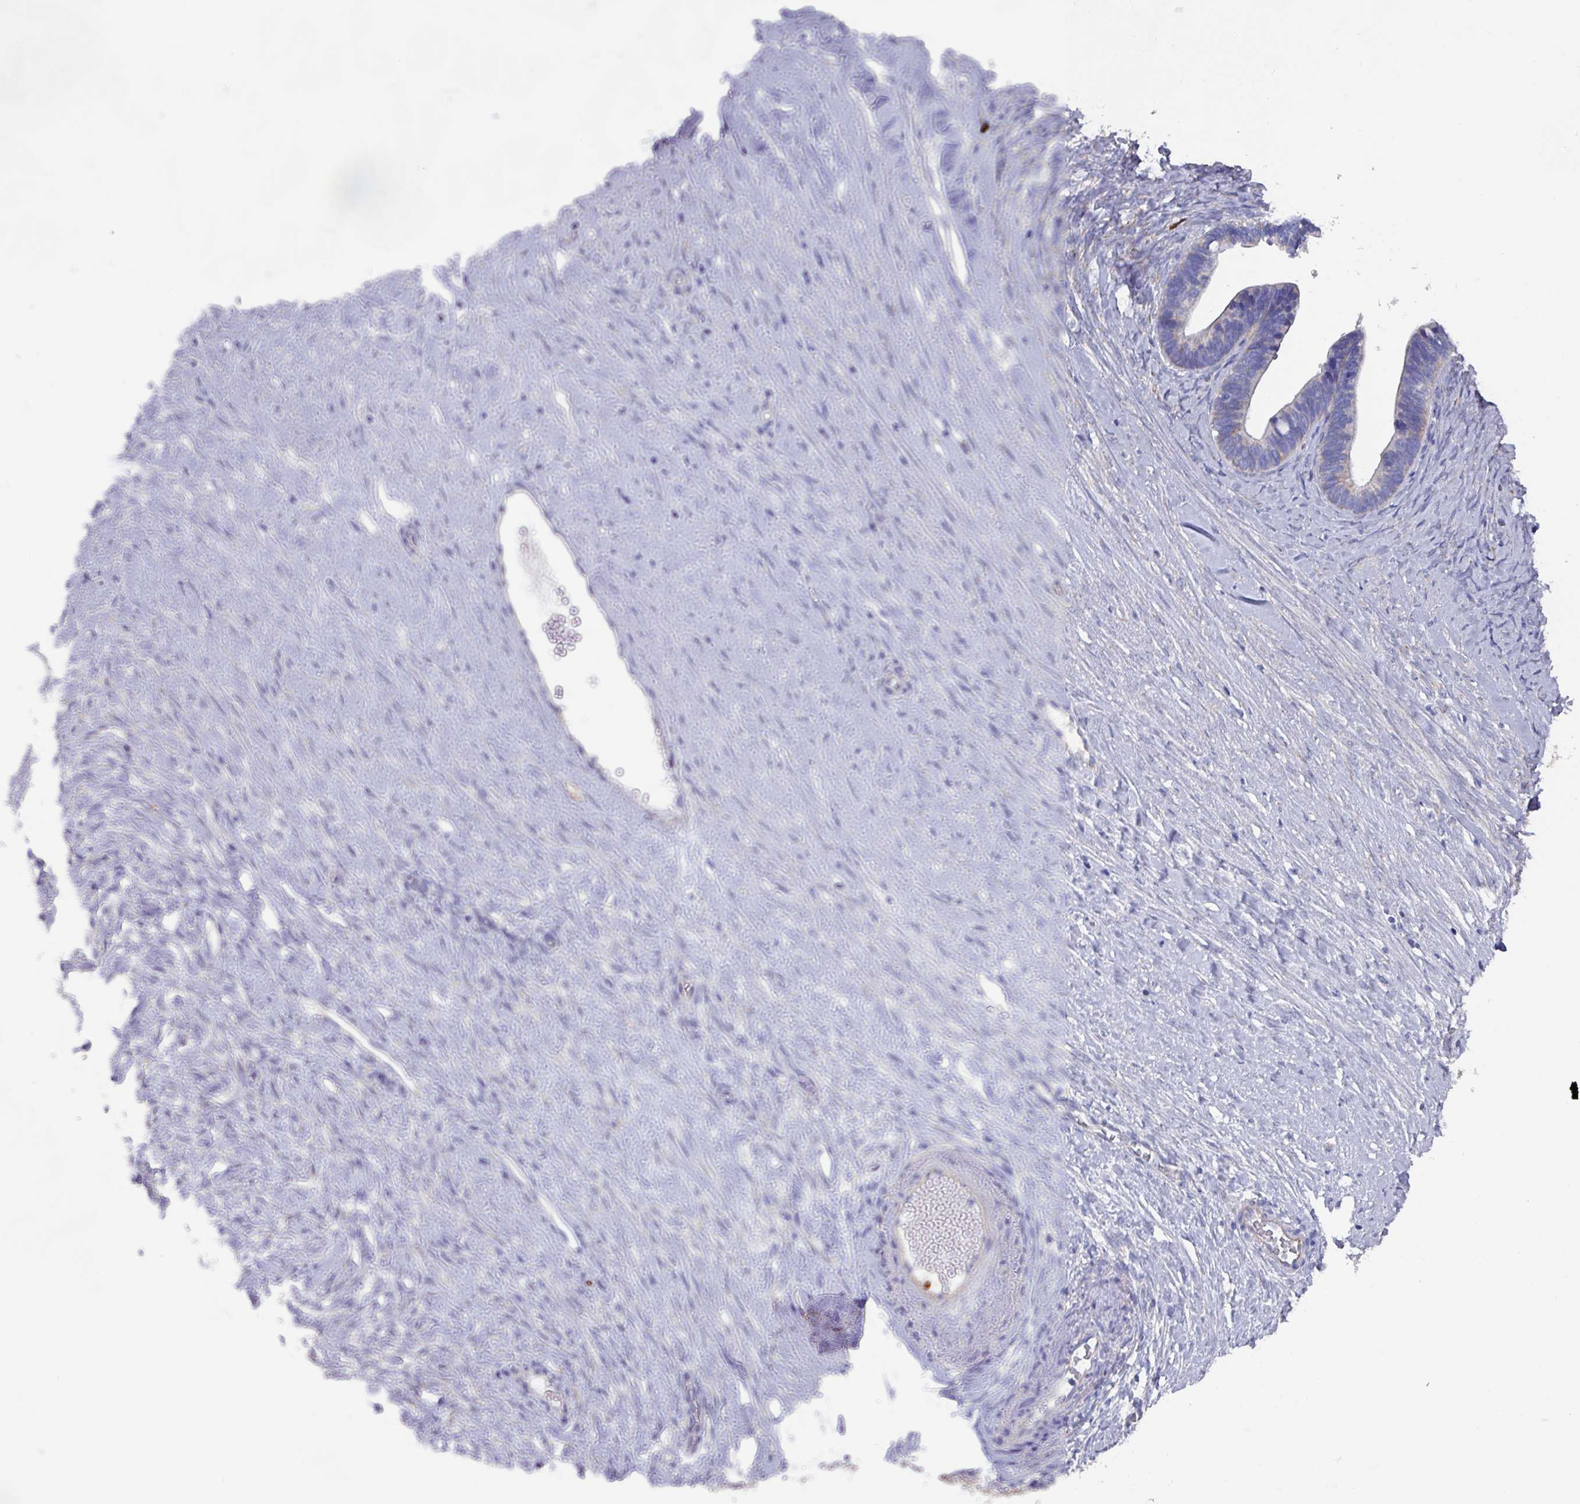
{"staining": {"intensity": "negative", "quantity": "none", "location": "none"}, "tissue": "ovarian cancer", "cell_type": "Tumor cells", "image_type": "cancer", "snomed": [{"axis": "morphology", "description": "Cystadenocarcinoma, serous, NOS"}, {"axis": "topography", "description": "Ovary"}], "caption": "IHC histopathology image of neoplastic tissue: ovarian serous cystadenocarcinoma stained with DAB (3,3'-diaminobenzidine) reveals no significant protein expression in tumor cells. (DAB immunohistochemistry (IHC) with hematoxylin counter stain).", "gene": "UQCC2", "patient": {"sex": "female", "age": 56}}